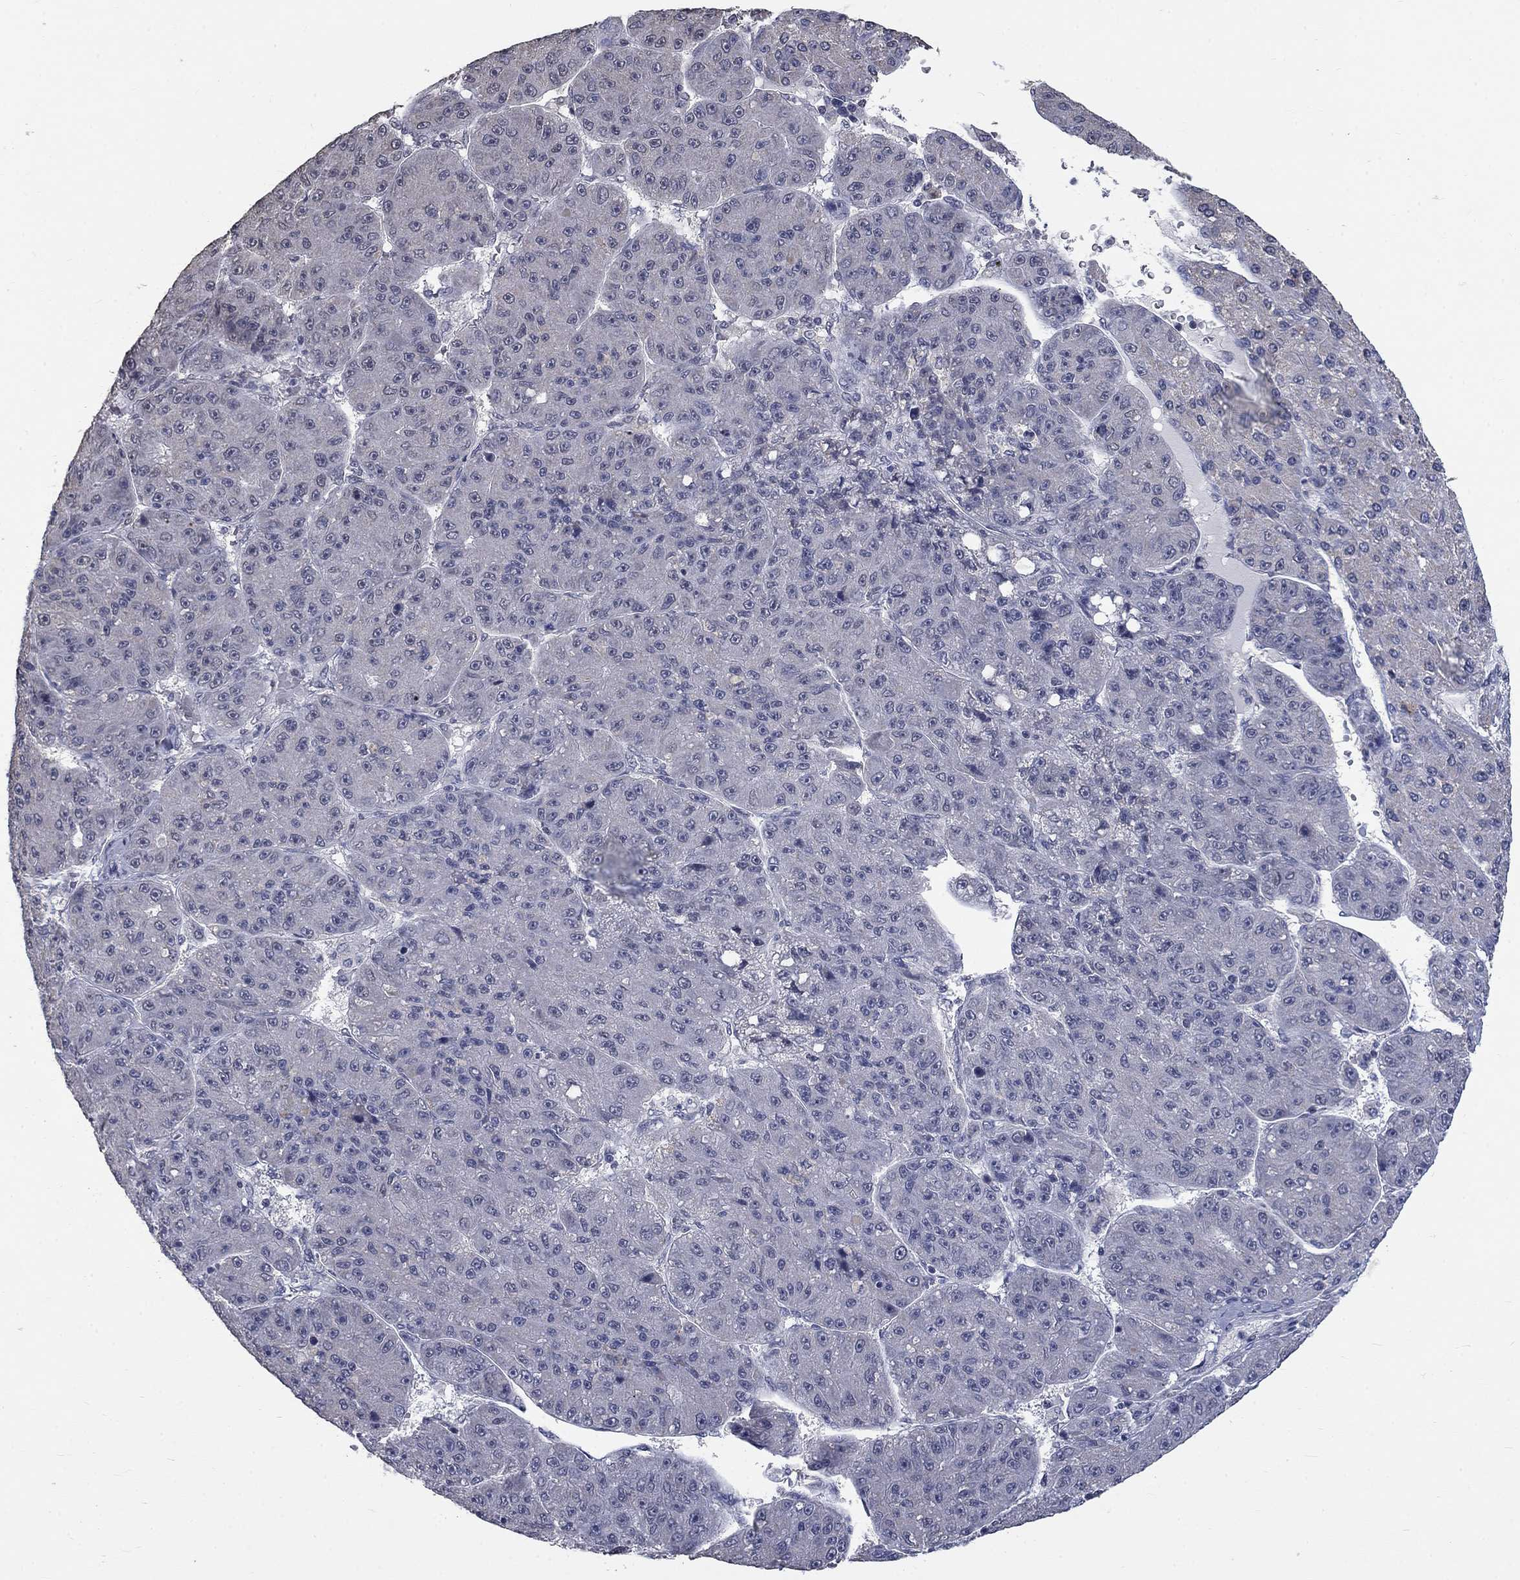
{"staining": {"intensity": "negative", "quantity": "none", "location": "none"}, "tissue": "liver cancer", "cell_type": "Tumor cells", "image_type": "cancer", "snomed": [{"axis": "morphology", "description": "Carcinoma, Hepatocellular, NOS"}, {"axis": "topography", "description": "Liver"}], "caption": "A high-resolution image shows immunohistochemistry staining of liver cancer, which demonstrates no significant positivity in tumor cells.", "gene": "SPATA33", "patient": {"sex": "male", "age": 67}}